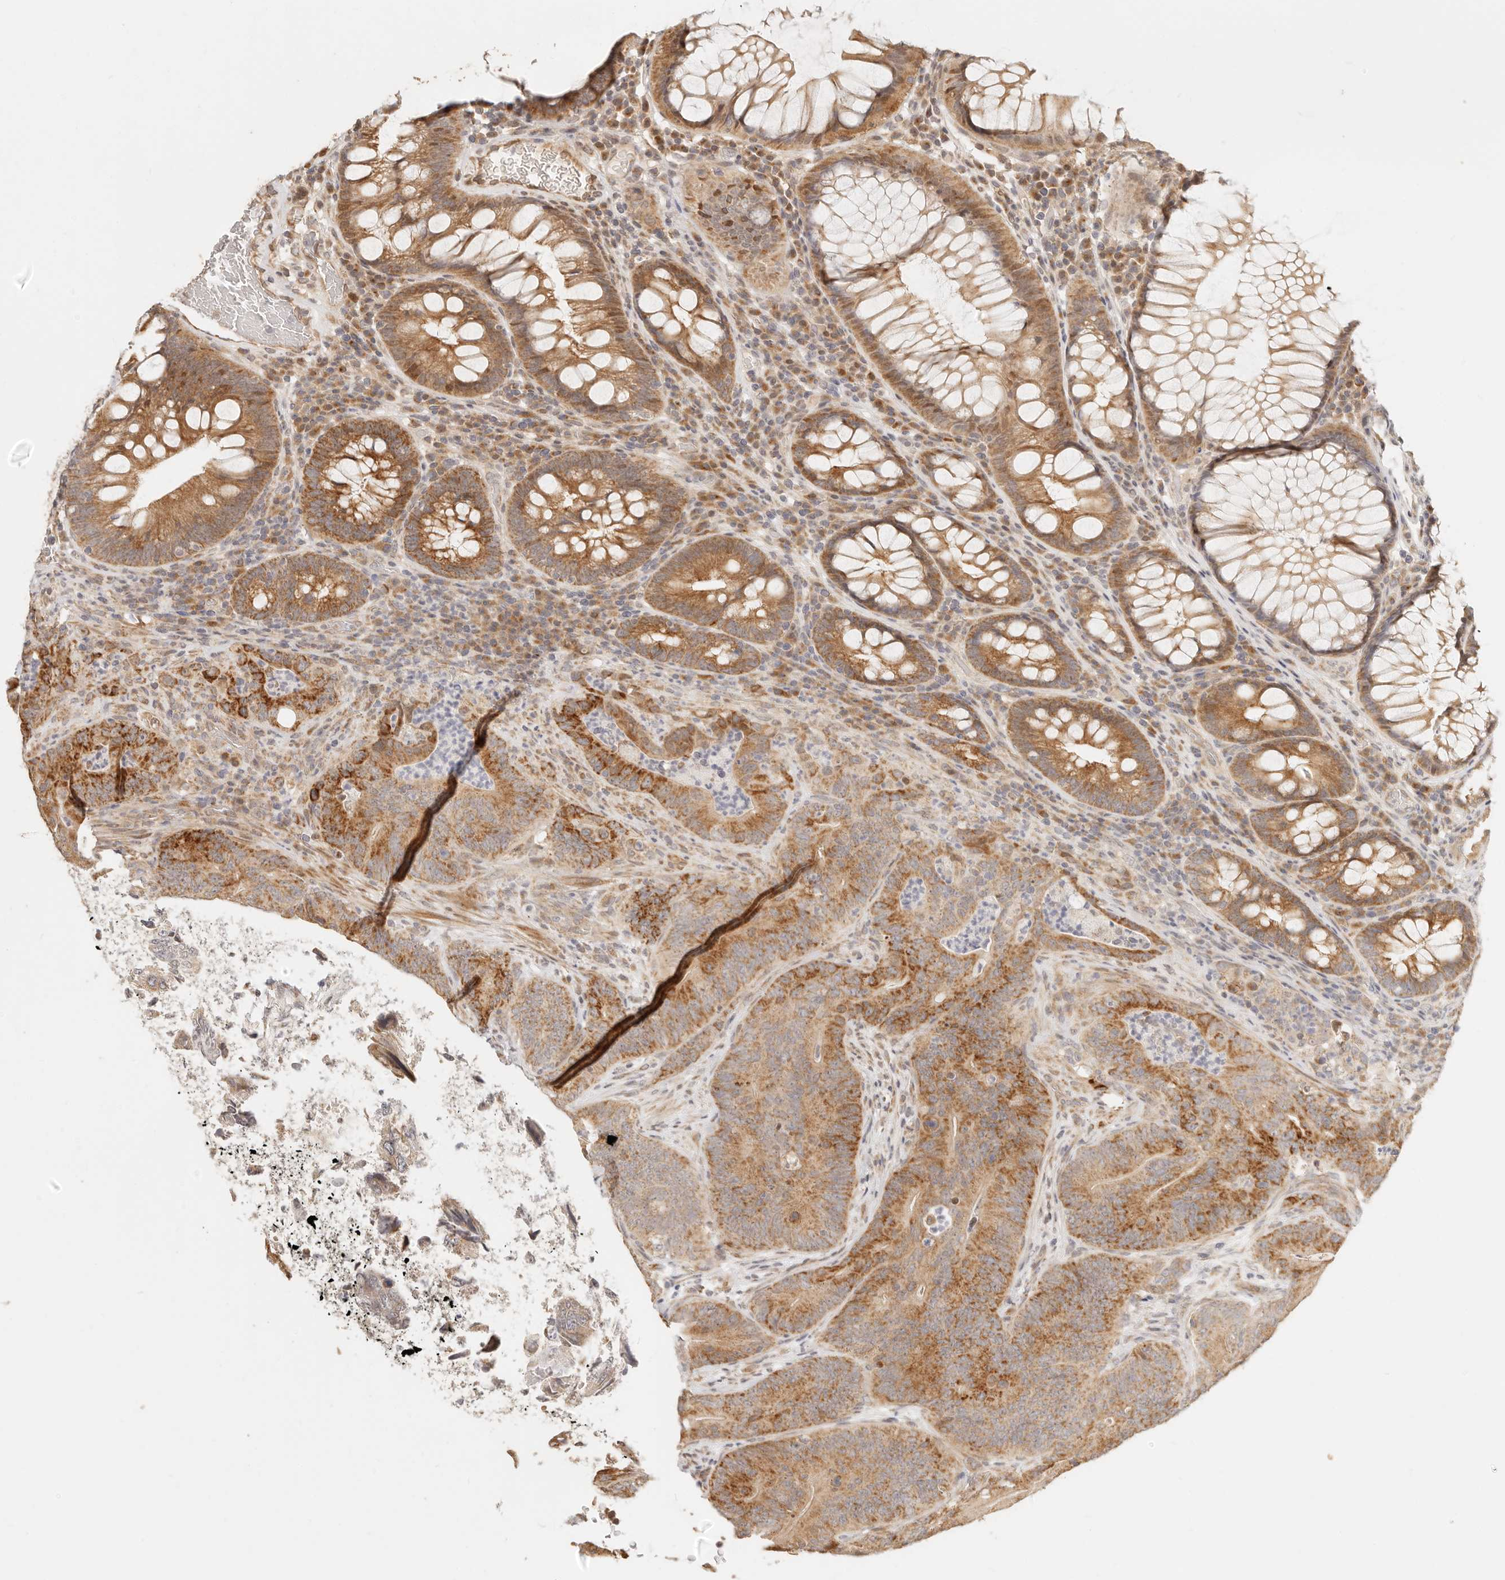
{"staining": {"intensity": "moderate", "quantity": ">75%", "location": "cytoplasmic/membranous"}, "tissue": "colorectal cancer", "cell_type": "Tumor cells", "image_type": "cancer", "snomed": [{"axis": "morphology", "description": "Normal tissue, NOS"}, {"axis": "topography", "description": "Colon"}], "caption": "Immunohistochemical staining of human colorectal cancer displays medium levels of moderate cytoplasmic/membranous protein positivity in approximately >75% of tumor cells.", "gene": "TIMM17A", "patient": {"sex": "female", "age": 82}}